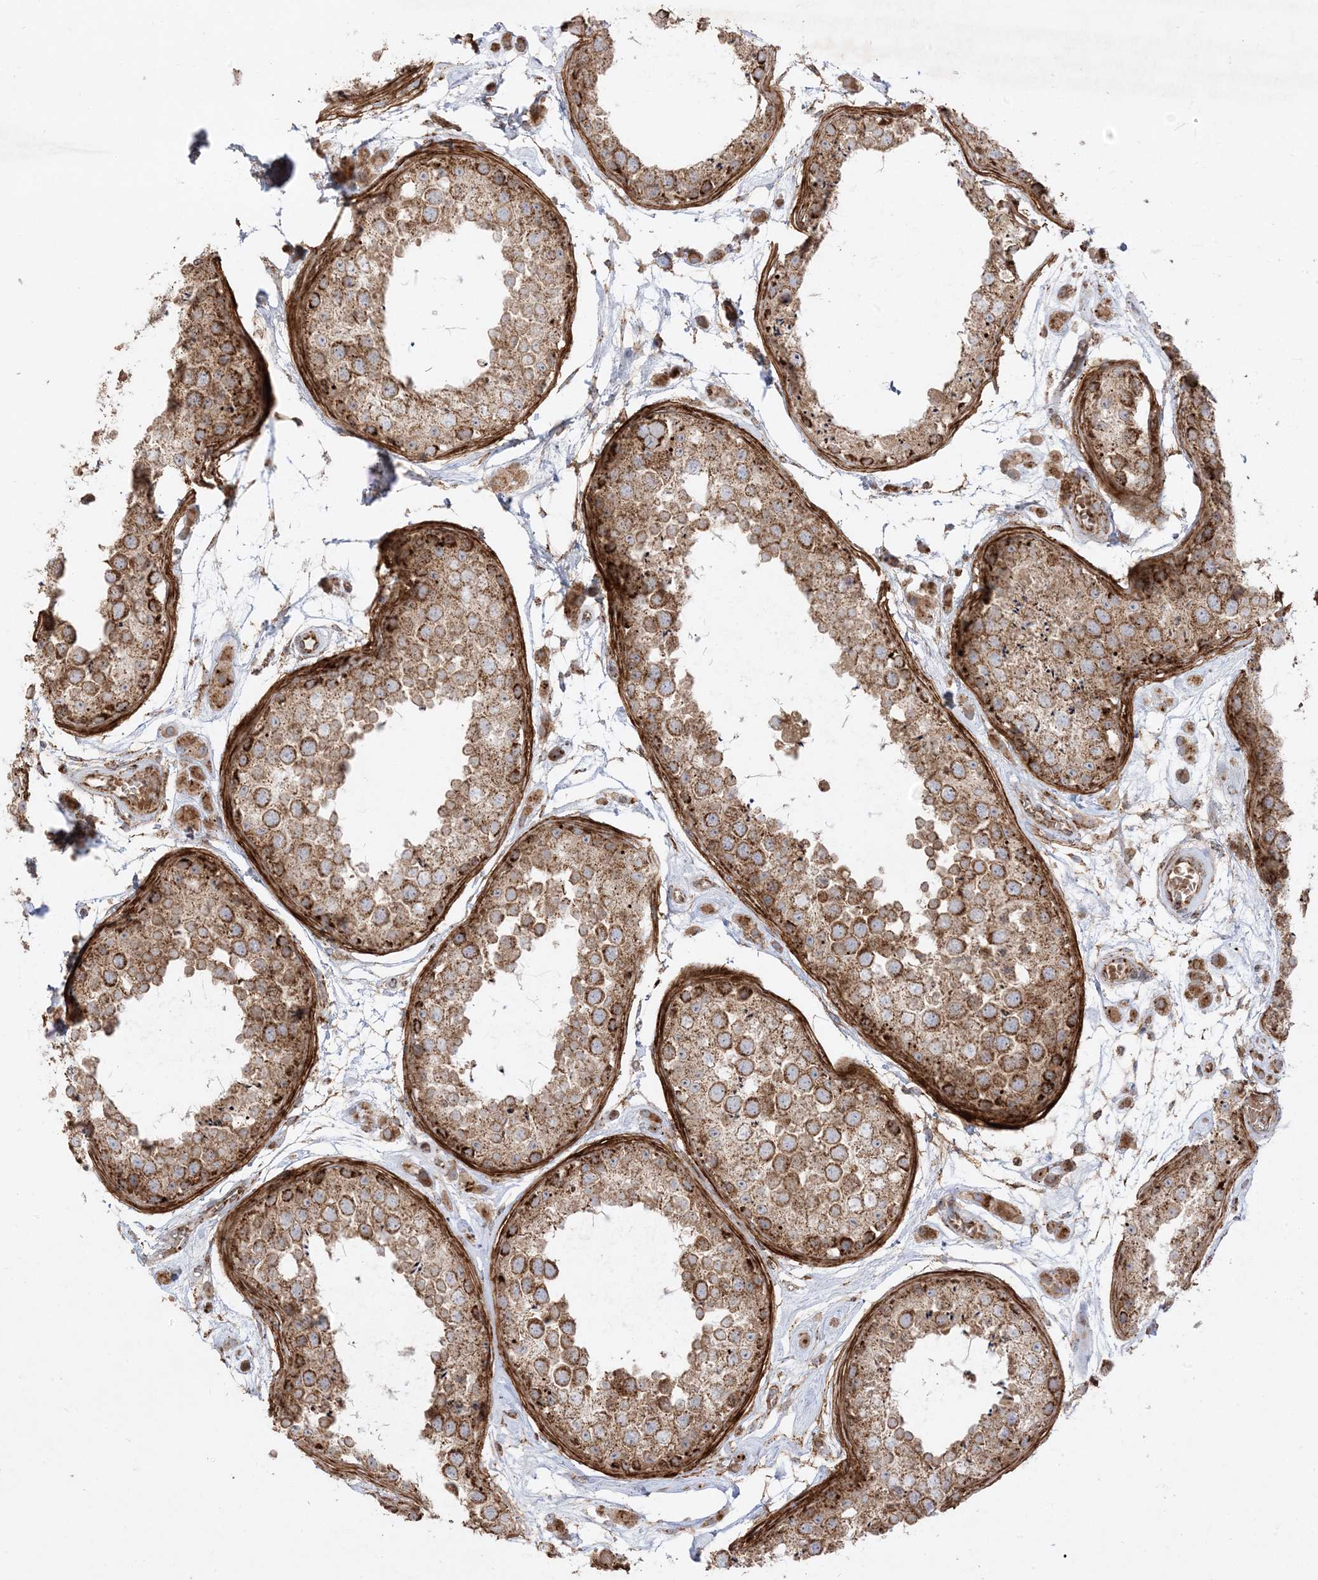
{"staining": {"intensity": "moderate", "quantity": ">75%", "location": "cytoplasmic/membranous"}, "tissue": "testis", "cell_type": "Cells in seminiferous ducts", "image_type": "normal", "snomed": [{"axis": "morphology", "description": "Normal tissue, NOS"}, {"axis": "topography", "description": "Testis"}], "caption": "The micrograph shows staining of unremarkable testis, revealing moderate cytoplasmic/membranous protein positivity (brown color) within cells in seminiferous ducts.", "gene": "AARS2", "patient": {"sex": "male", "age": 25}}